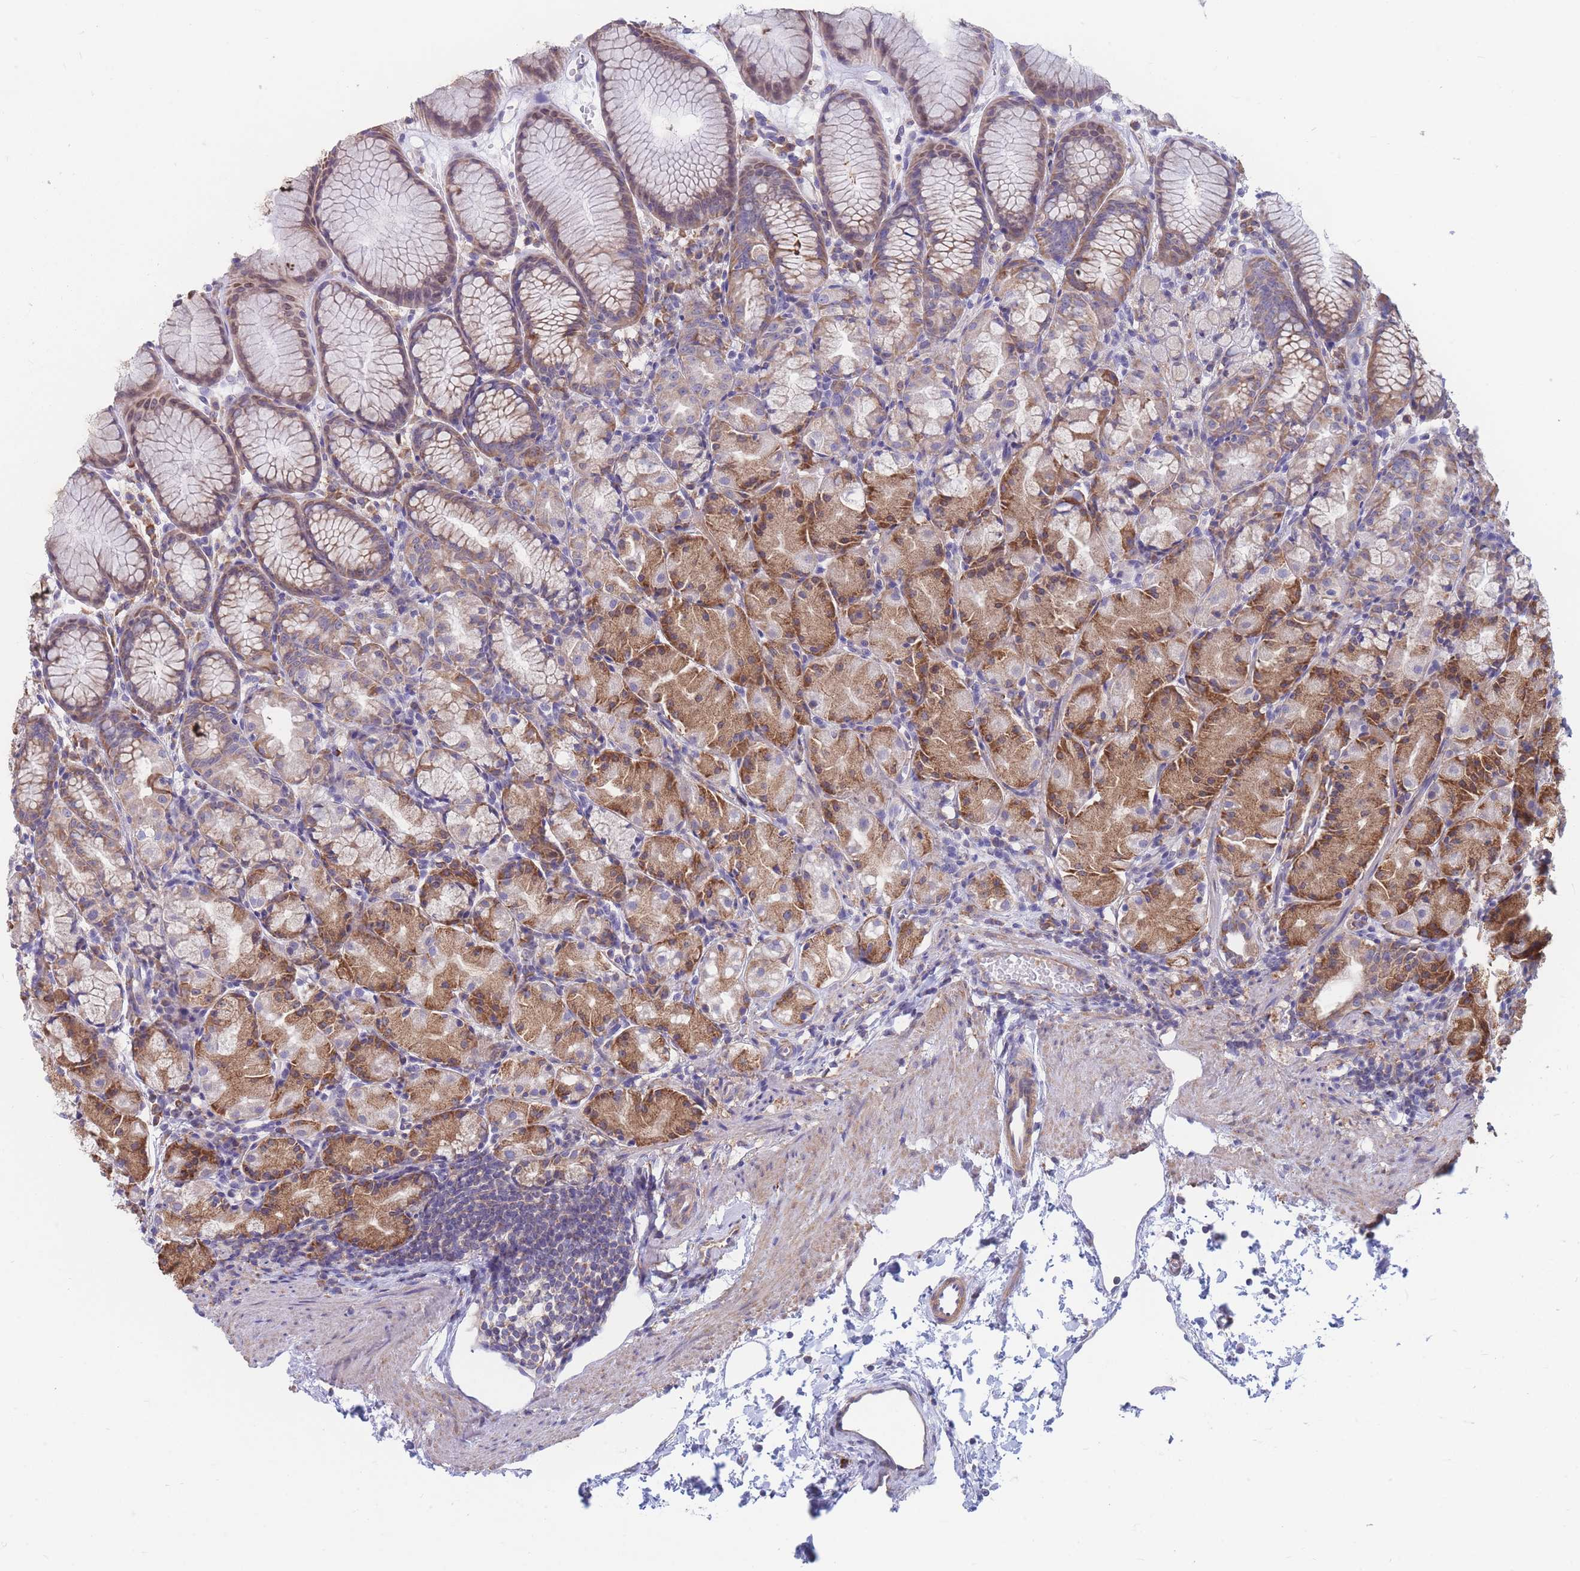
{"staining": {"intensity": "moderate", "quantity": ">75%", "location": "cytoplasmic/membranous"}, "tissue": "stomach", "cell_type": "Glandular cells", "image_type": "normal", "snomed": [{"axis": "morphology", "description": "Normal tissue, NOS"}, {"axis": "topography", "description": "Stomach, upper"}], "caption": "An image of human stomach stained for a protein displays moderate cytoplasmic/membranous brown staining in glandular cells. (brown staining indicates protein expression, while blue staining denotes nuclei).", "gene": "RPL8", "patient": {"sex": "male", "age": 47}}